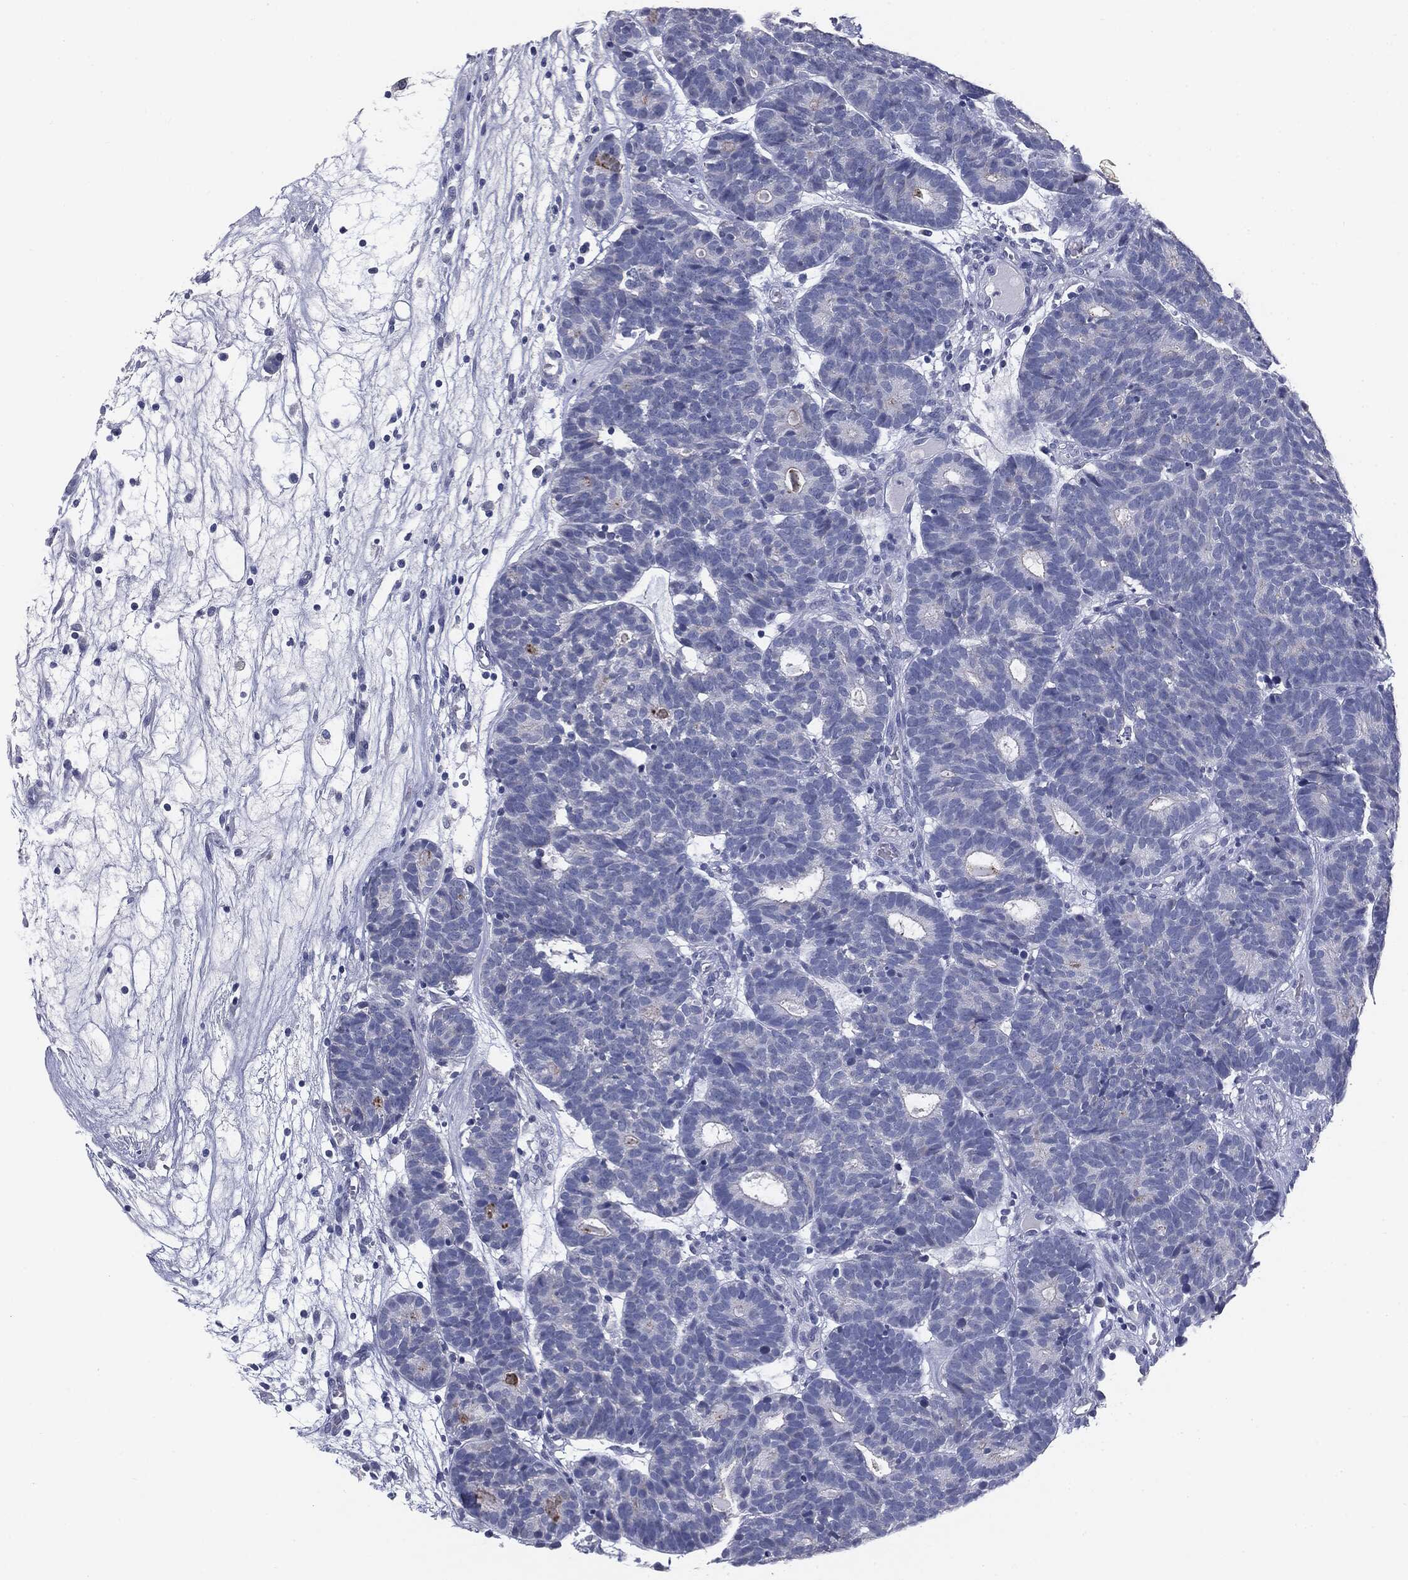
{"staining": {"intensity": "negative", "quantity": "none", "location": "none"}, "tissue": "head and neck cancer", "cell_type": "Tumor cells", "image_type": "cancer", "snomed": [{"axis": "morphology", "description": "Adenocarcinoma, NOS"}, {"axis": "topography", "description": "Head-Neck"}], "caption": "Immunohistochemistry (IHC) histopathology image of adenocarcinoma (head and neck) stained for a protein (brown), which exhibits no positivity in tumor cells. (DAB immunohistochemistry visualized using brightfield microscopy, high magnification).", "gene": "MUC1", "patient": {"sex": "female", "age": 81}}